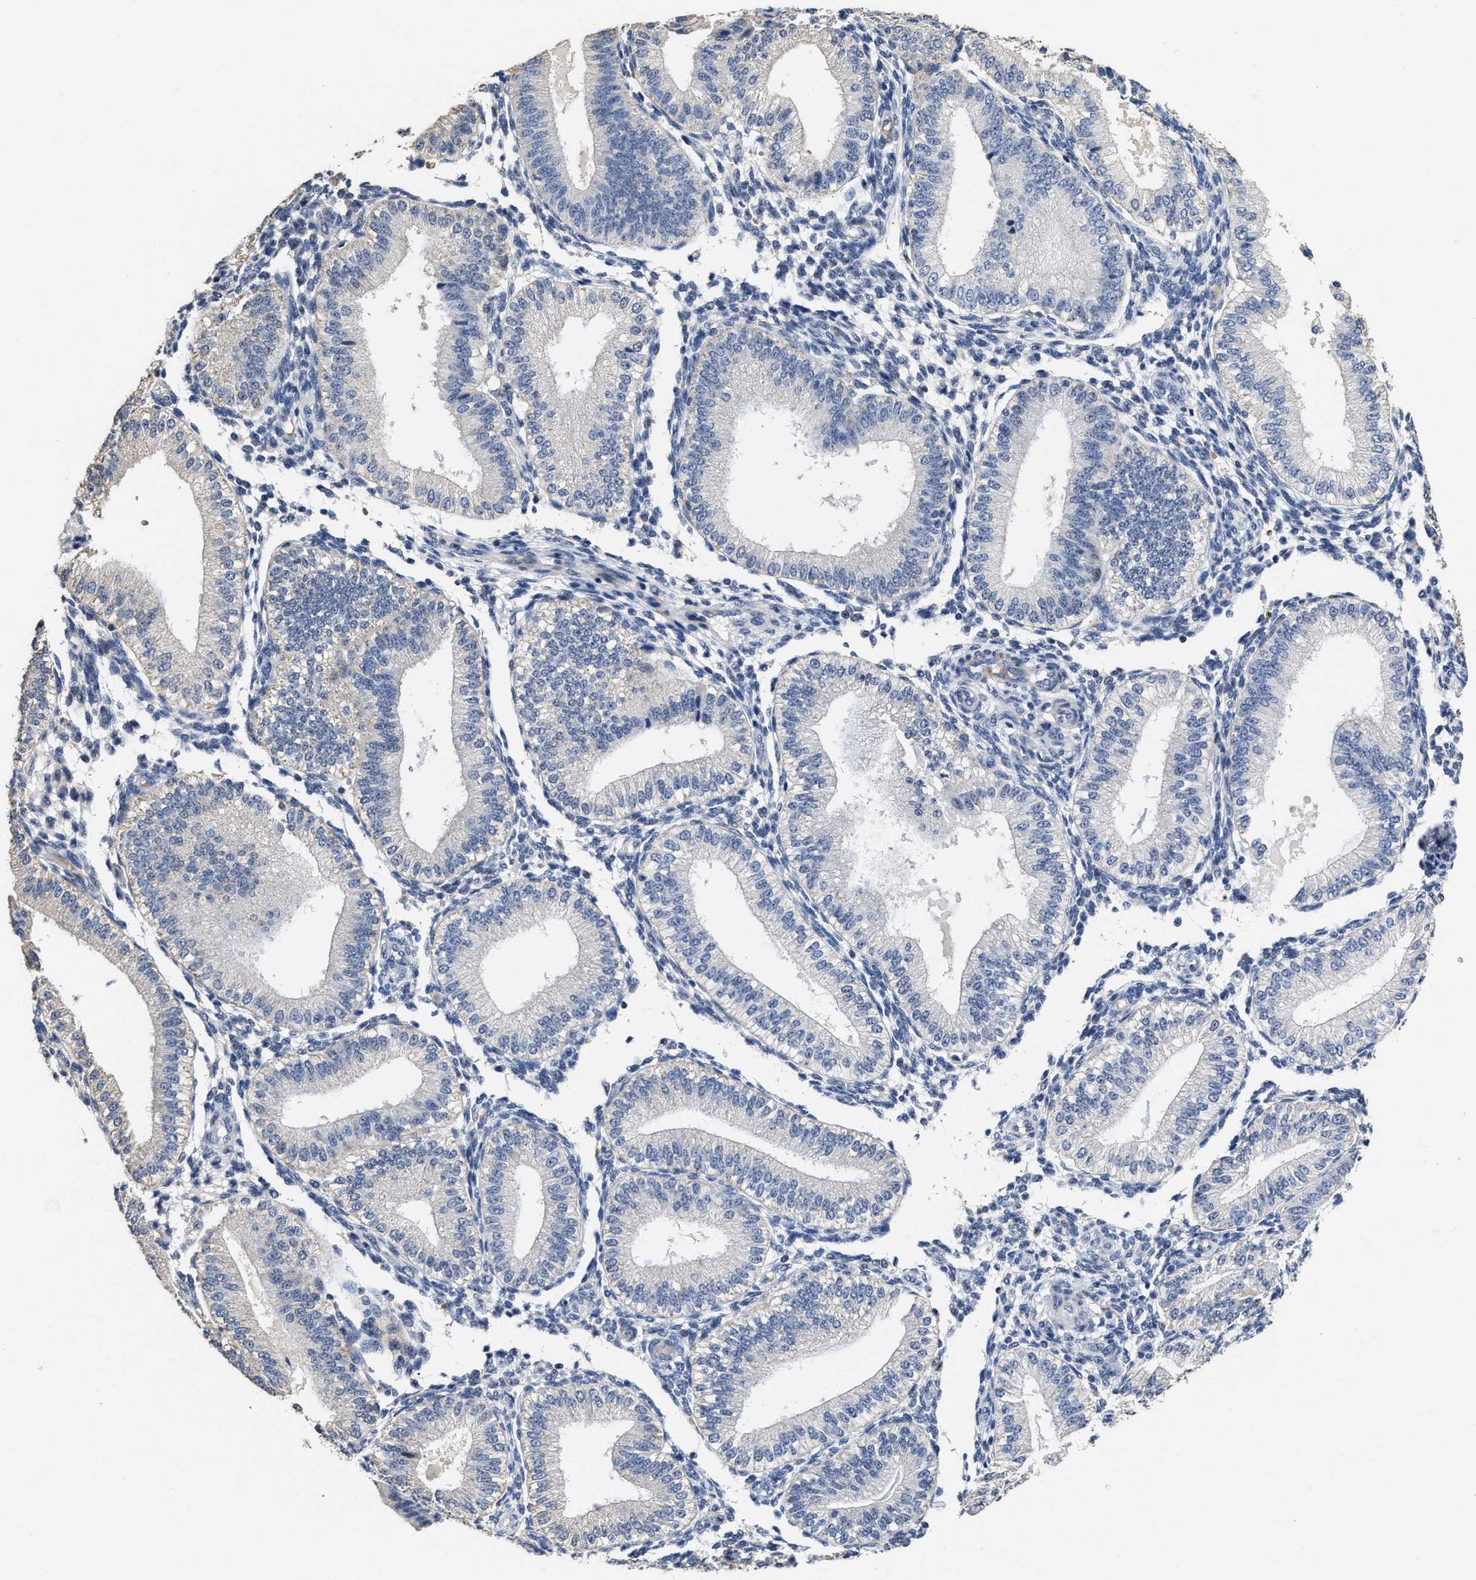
{"staining": {"intensity": "negative", "quantity": "none", "location": "none"}, "tissue": "endometrium", "cell_type": "Cells in endometrial stroma", "image_type": "normal", "snomed": [{"axis": "morphology", "description": "Normal tissue, NOS"}, {"axis": "topography", "description": "Endometrium"}], "caption": "Micrograph shows no protein expression in cells in endometrial stroma of normal endometrium. (DAB (3,3'-diaminobenzidine) immunohistochemistry with hematoxylin counter stain).", "gene": "ZFAT", "patient": {"sex": "female", "age": 39}}